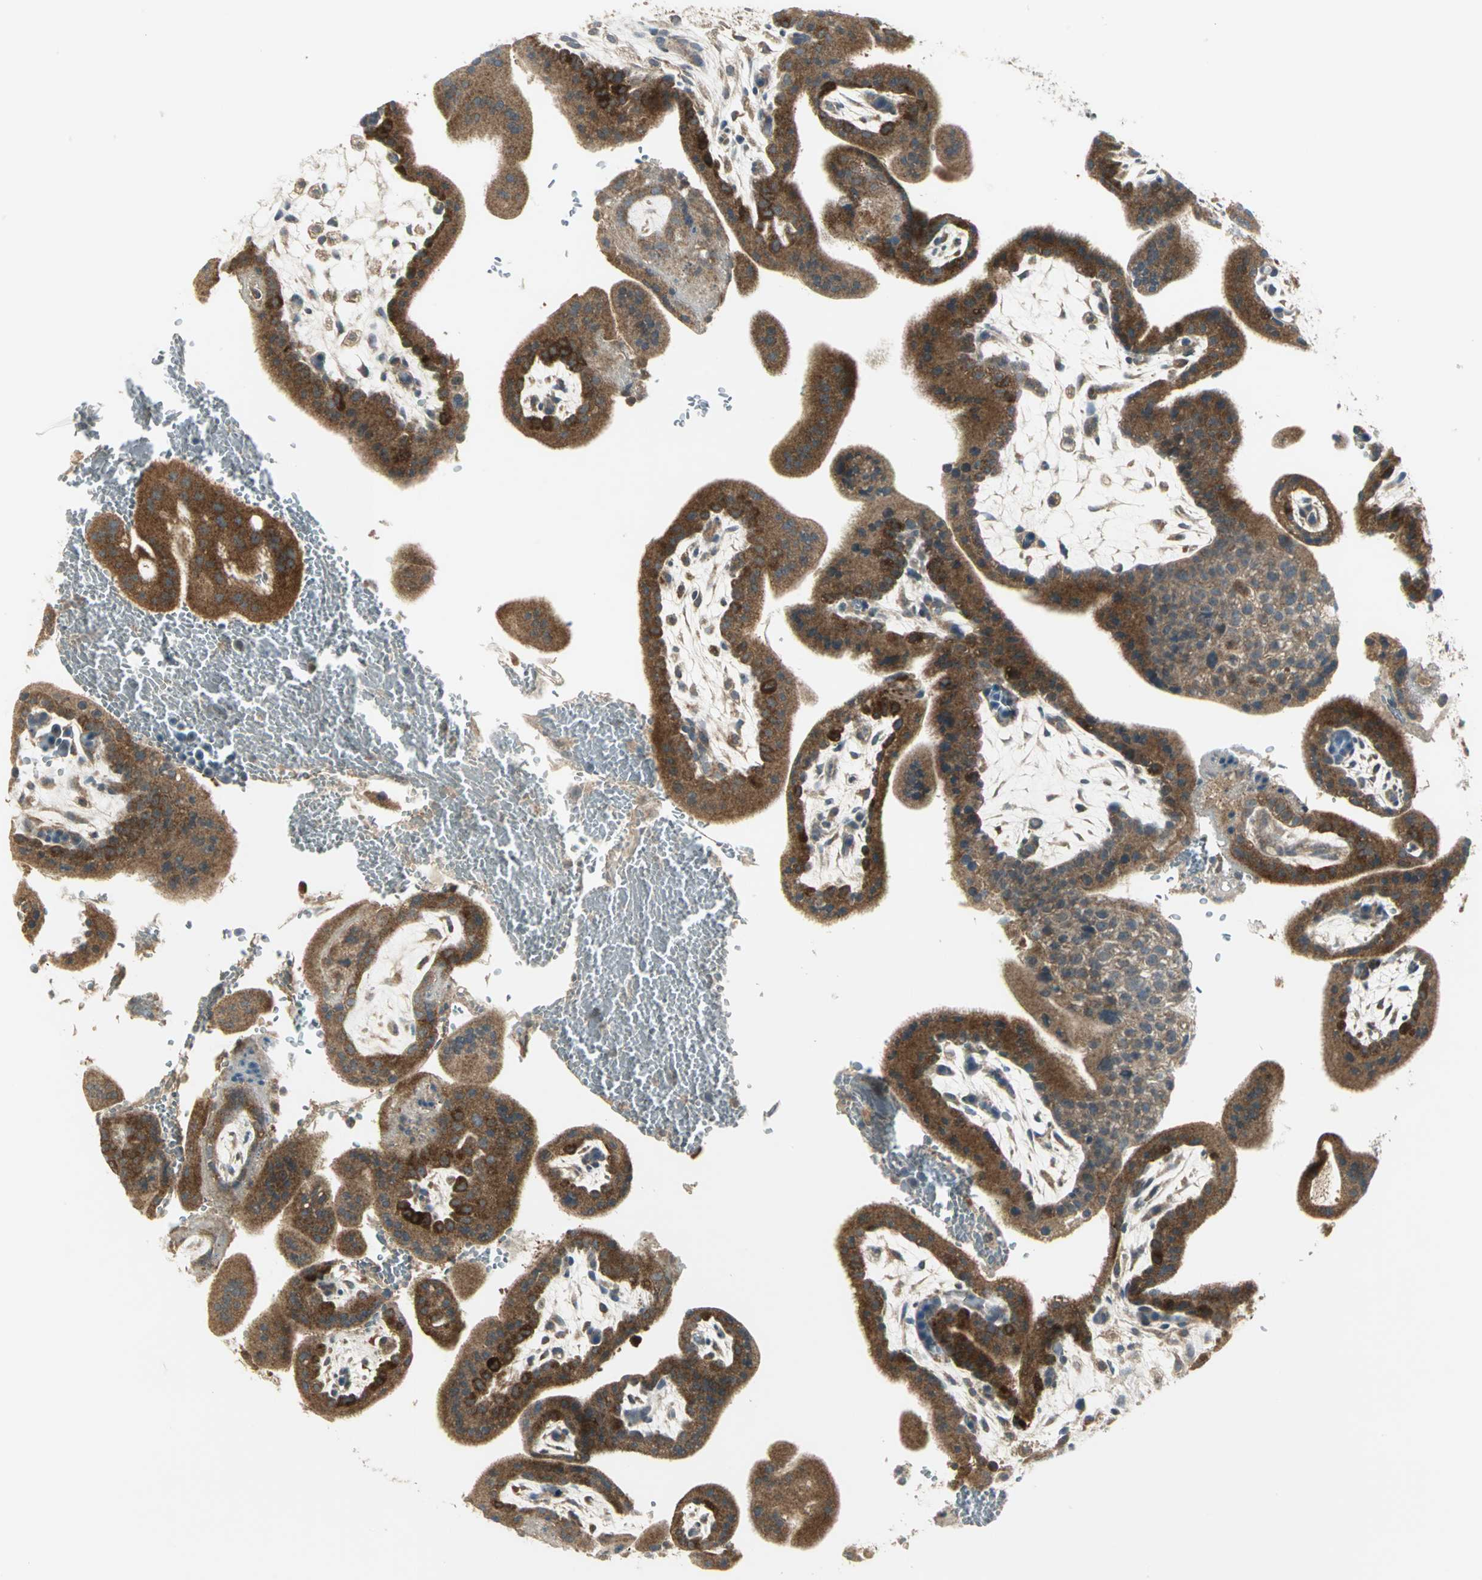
{"staining": {"intensity": "strong", "quantity": ">75%", "location": "cytoplasmic/membranous"}, "tissue": "placenta", "cell_type": "Trophoblastic cells", "image_type": "normal", "snomed": [{"axis": "morphology", "description": "Normal tissue, NOS"}, {"axis": "topography", "description": "Placenta"}], "caption": "Immunohistochemistry (IHC) histopathology image of normal human placenta stained for a protein (brown), which demonstrates high levels of strong cytoplasmic/membranous expression in approximately >75% of trophoblastic cells.", "gene": "MAPK8IP3", "patient": {"sex": "female", "age": 35}}